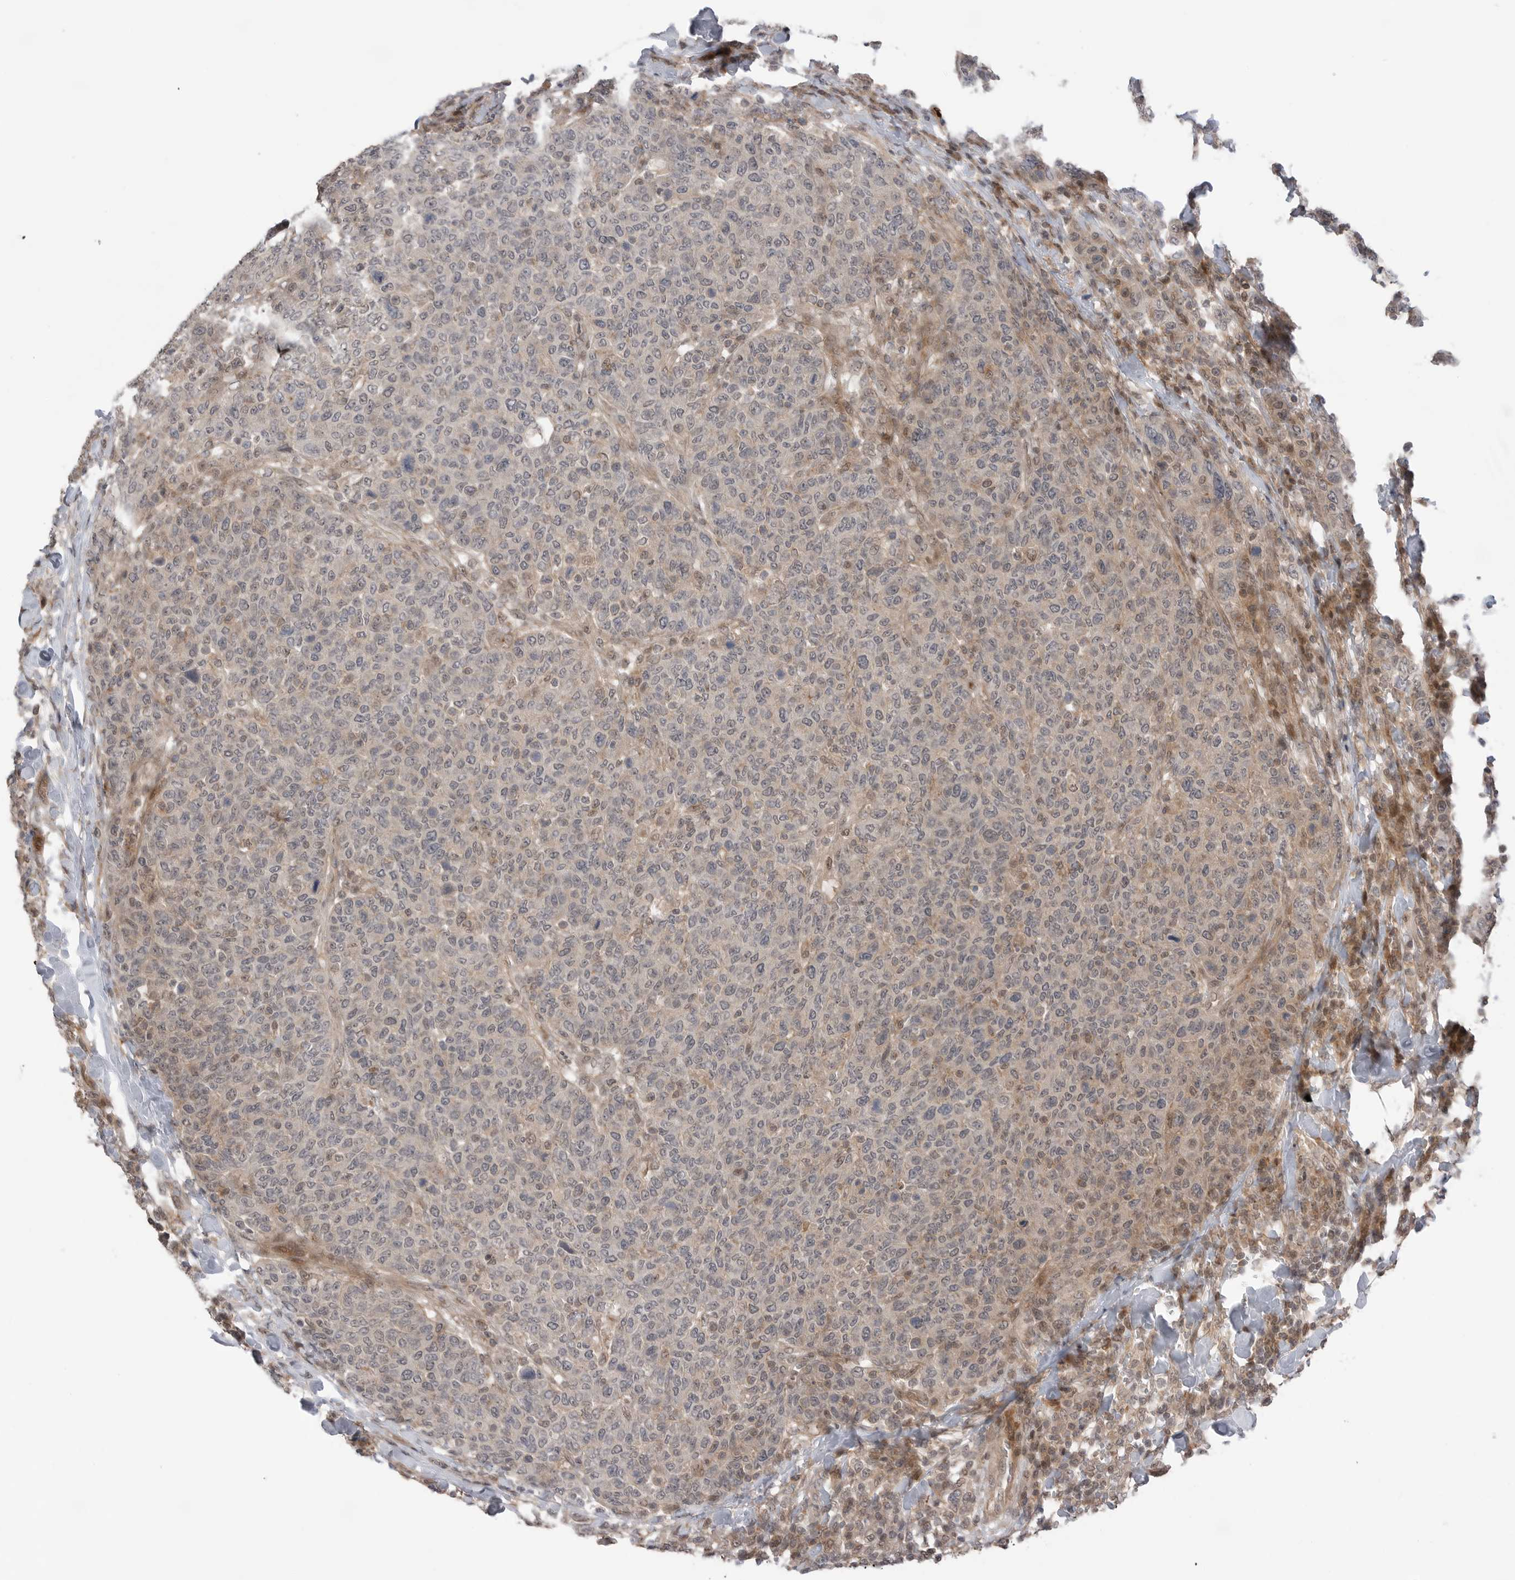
{"staining": {"intensity": "weak", "quantity": "25%-75%", "location": "cytoplasmic/membranous"}, "tissue": "breast cancer", "cell_type": "Tumor cells", "image_type": "cancer", "snomed": [{"axis": "morphology", "description": "Duct carcinoma"}, {"axis": "topography", "description": "Breast"}], "caption": "This is a micrograph of immunohistochemistry staining of breast cancer, which shows weak expression in the cytoplasmic/membranous of tumor cells.", "gene": "PEAK1", "patient": {"sex": "female", "age": 37}}